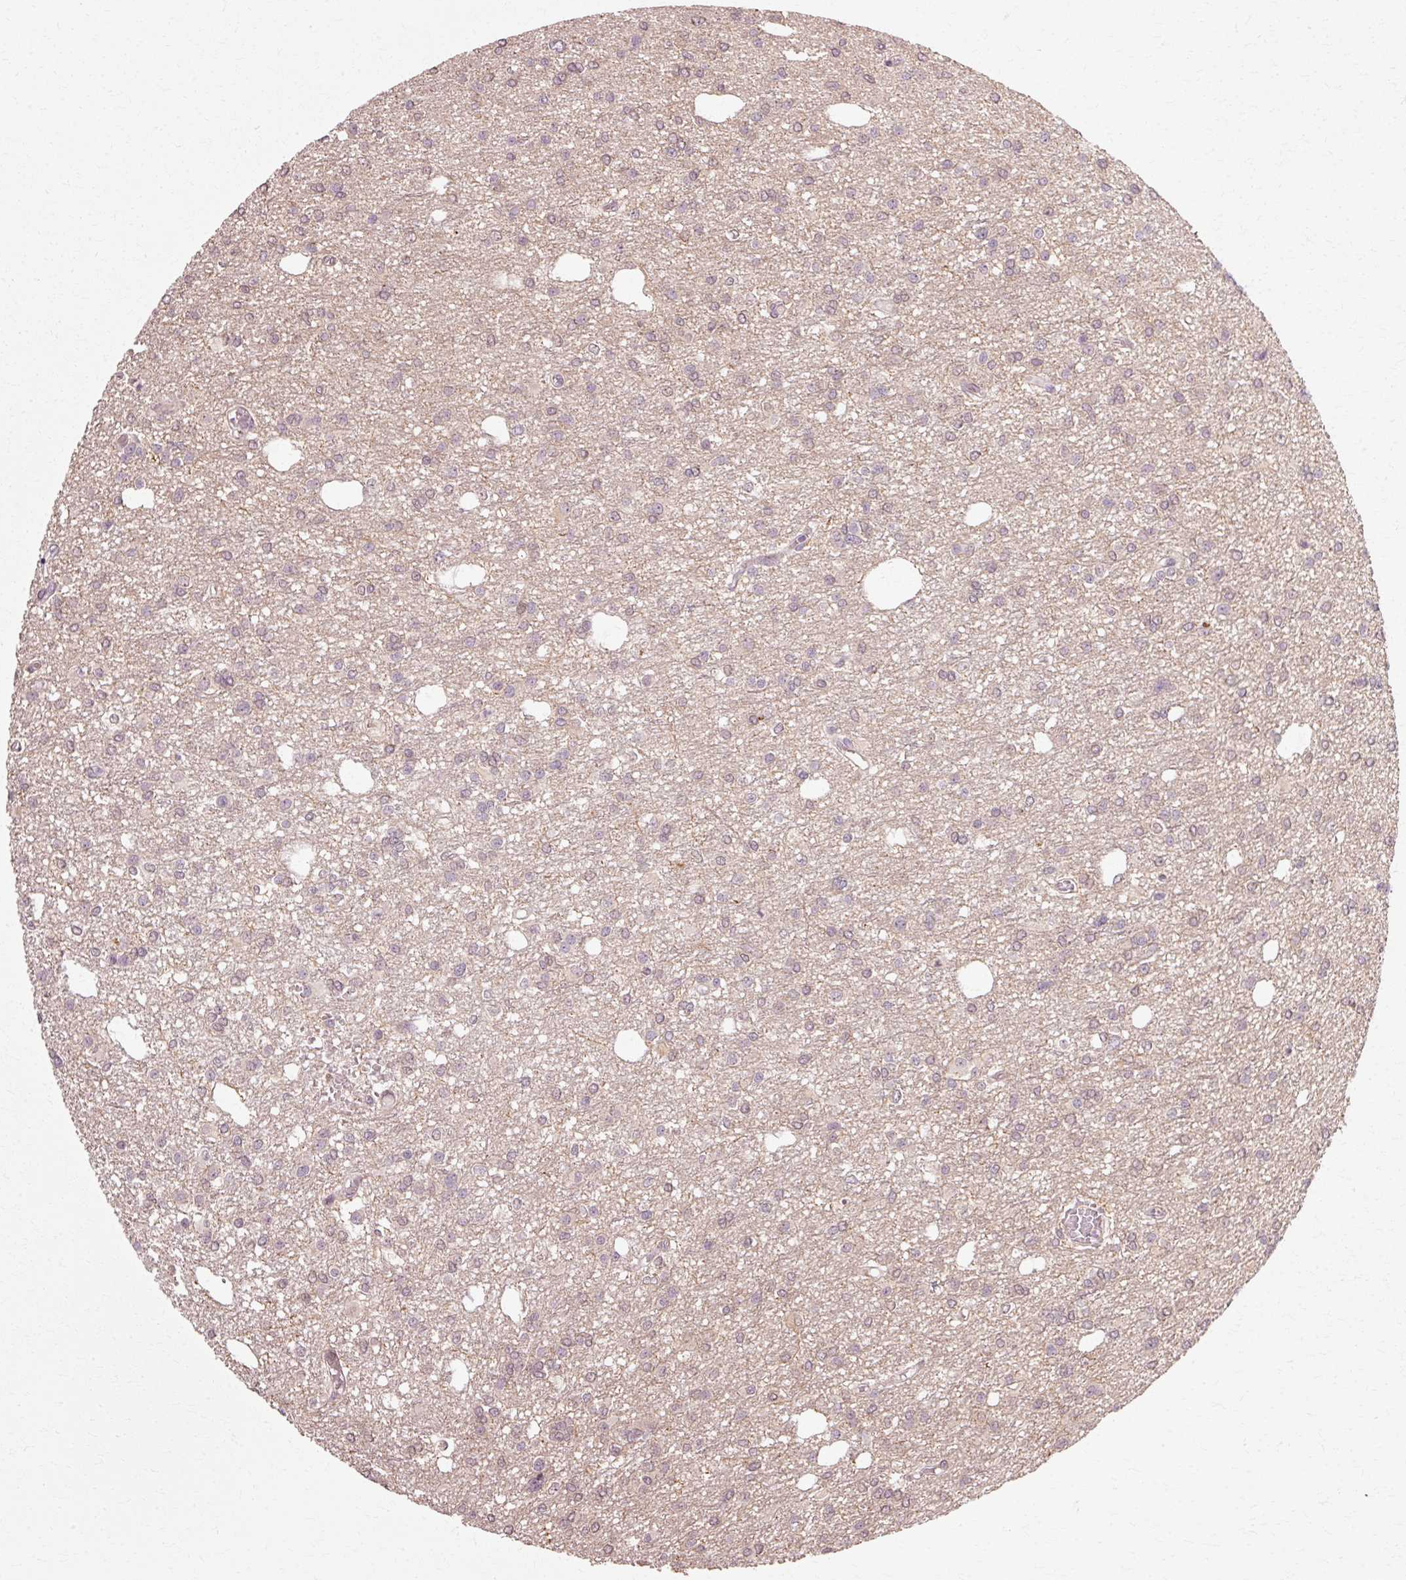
{"staining": {"intensity": "weak", "quantity": "<25%", "location": "nuclear"}, "tissue": "glioma", "cell_type": "Tumor cells", "image_type": "cancer", "snomed": [{"axis": "morphology", "description": "Glioma, malignant, Low grade"}, {"axis": "topography", "description": "Brain"}], "caption": "An IHC image of glioma is shown. There is no staining in tumor cells of glioma.", "gene": "RGPD5", "patient": {"sex": "male", "age": 26}}